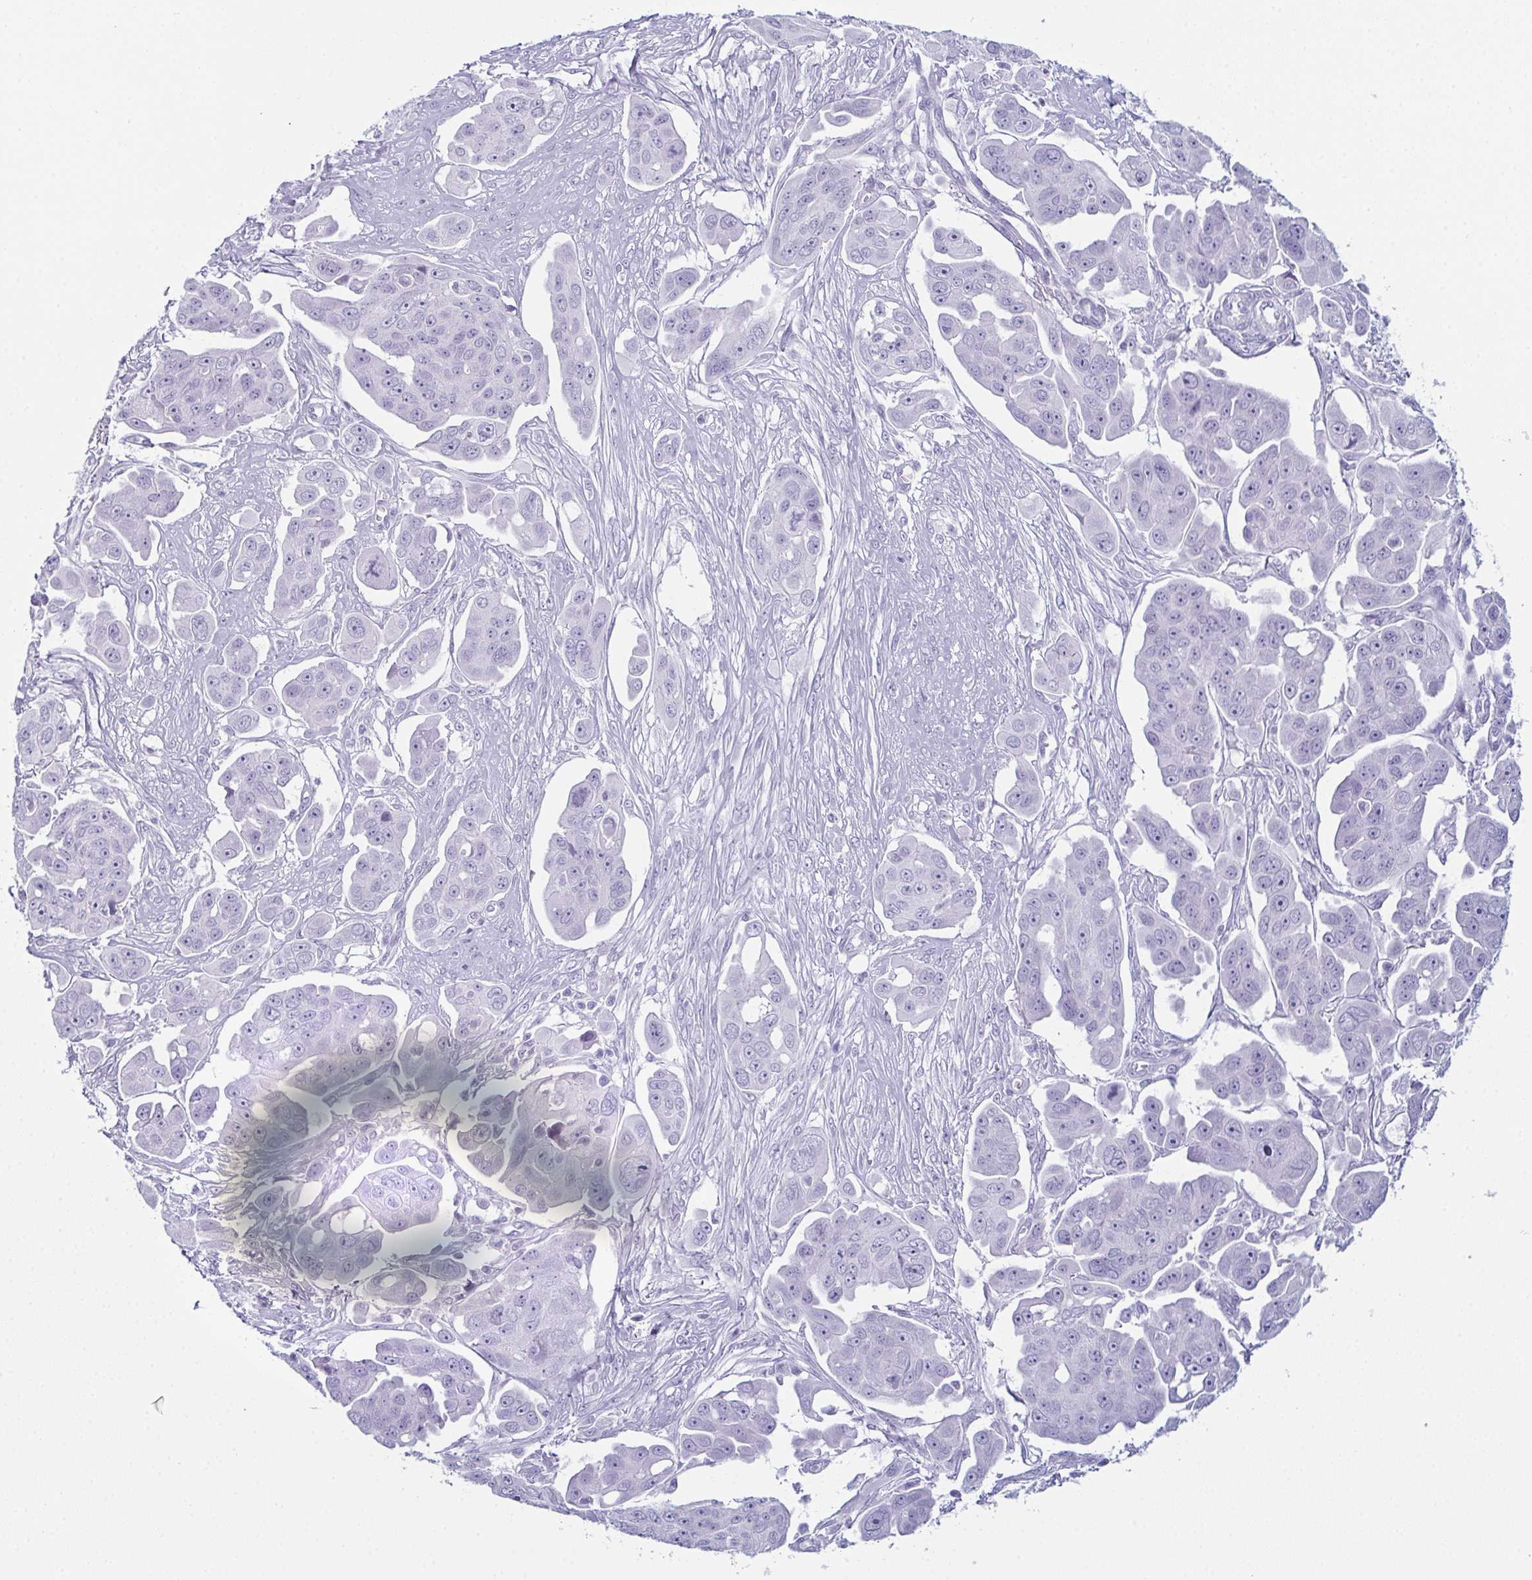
{"staining": {"intensity": "negative", "quantity": "none", "location": "none"}, "tissue": "ovarian cancer", "cell_type": "Tumor cells", "image_type": "cancer", "snomed": [{"axis": "morphology", "description": "Carcinoma, endometroid"}, {"axis": "topography", "description": "Ovary"}], "caption": "Tumor cells show no significant protein positivity in endometroid carcinoma (ovarian). (DAB (3,3'-diaminobenzidine) immunohistochemistry with hematoxylin counter stain).", "gene": "ENKUR", "patient": {"sex": "female", "age": 70}}